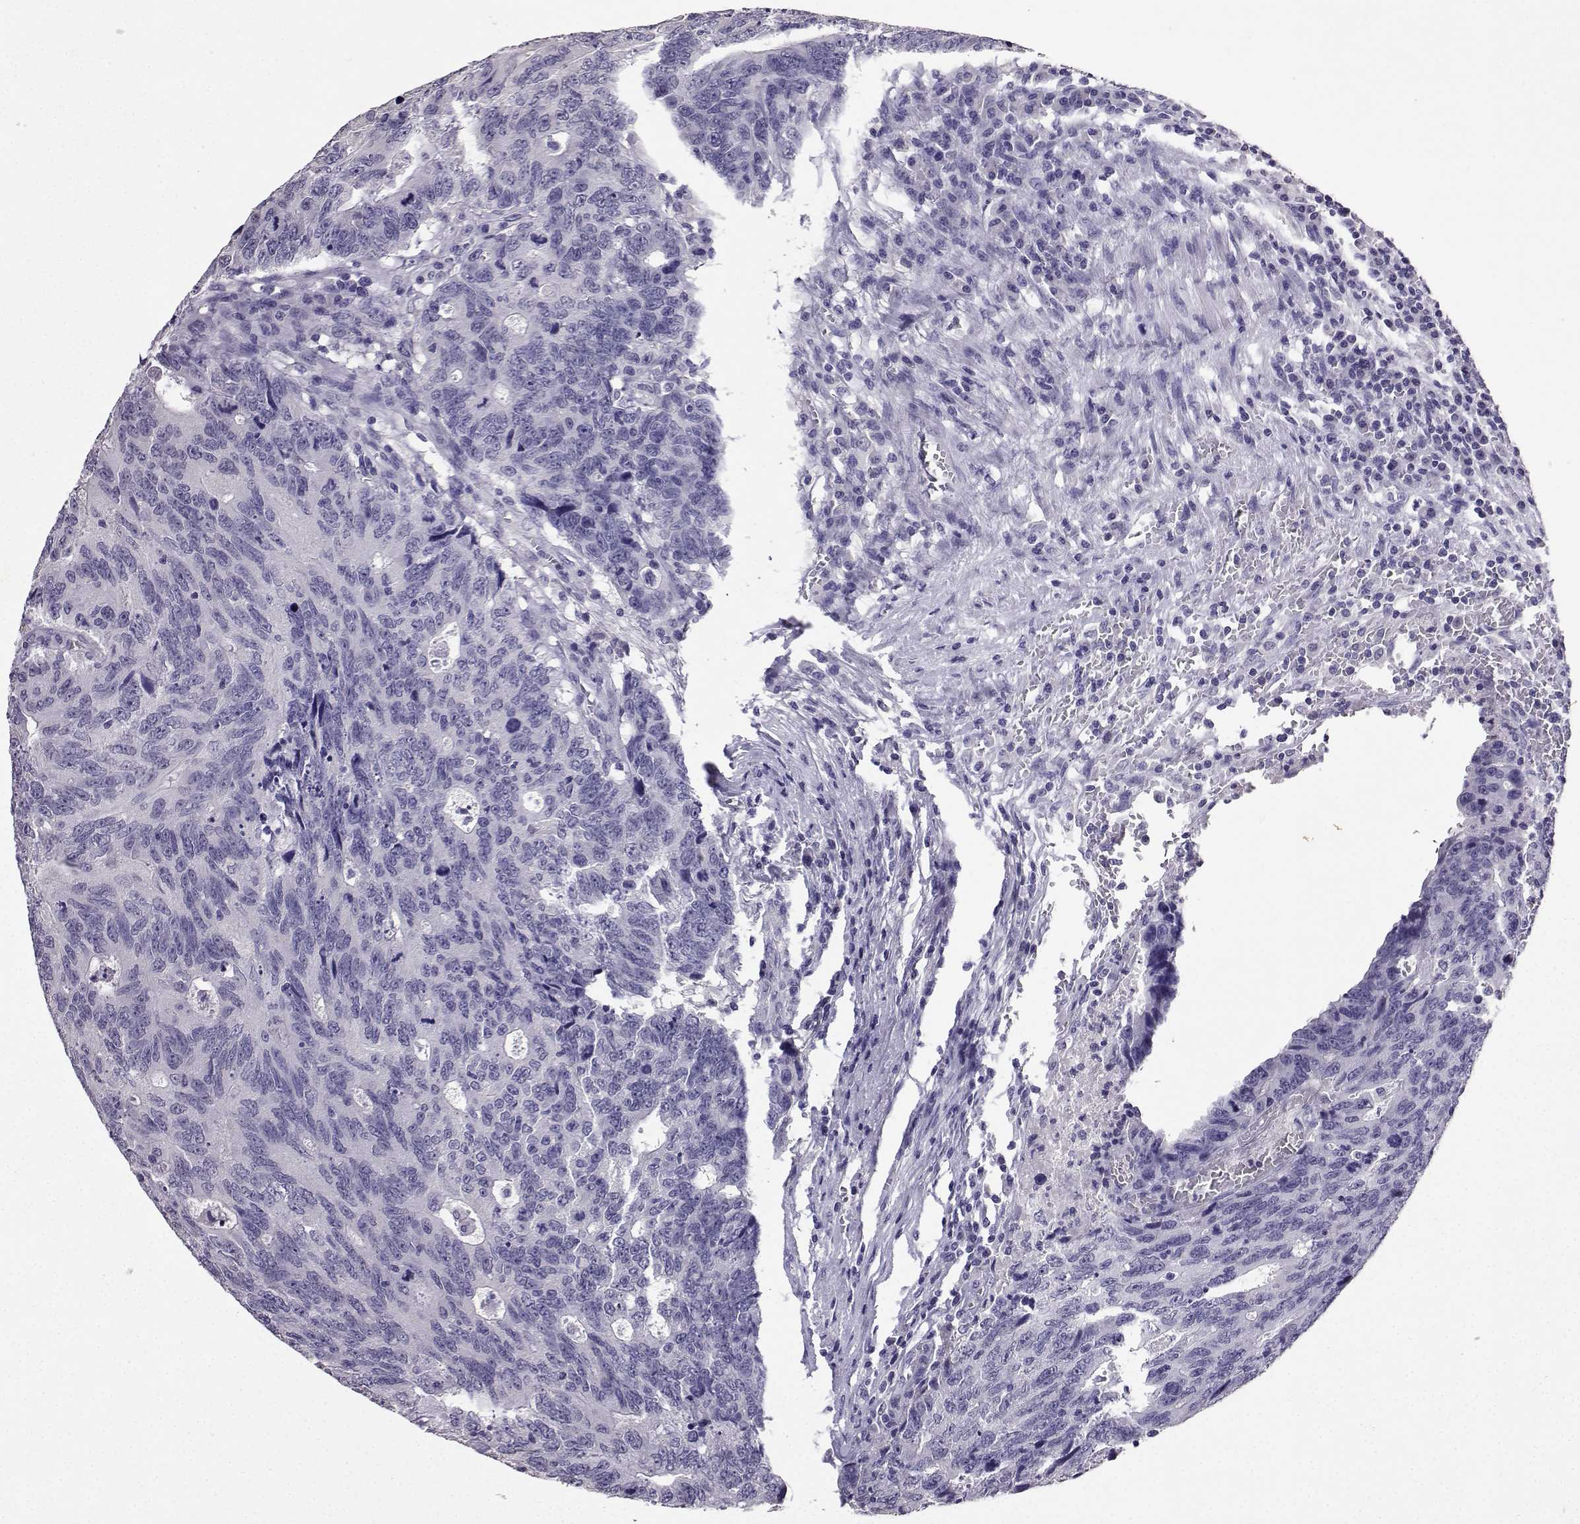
{"staining": {"intensity": "negative", "quantity": "none", "location": "none"}, "tissue": "colorectal cancer", "cell_type": "Tumor cells", "image_type": "cancer", "snomed": [{"axis": "morphology", "description": "Adenocarcinoma, NOS"}, {"axis": "topography", "description": "Colon"}], "caption": "This is a micrograph of immunohistochemistry (IHC) staining of adenocarcinoma (colorectal), which shows no staining in tumor cells.", "gene": "SPAG11B", "patient": {"sex": "female", "age": 77}}